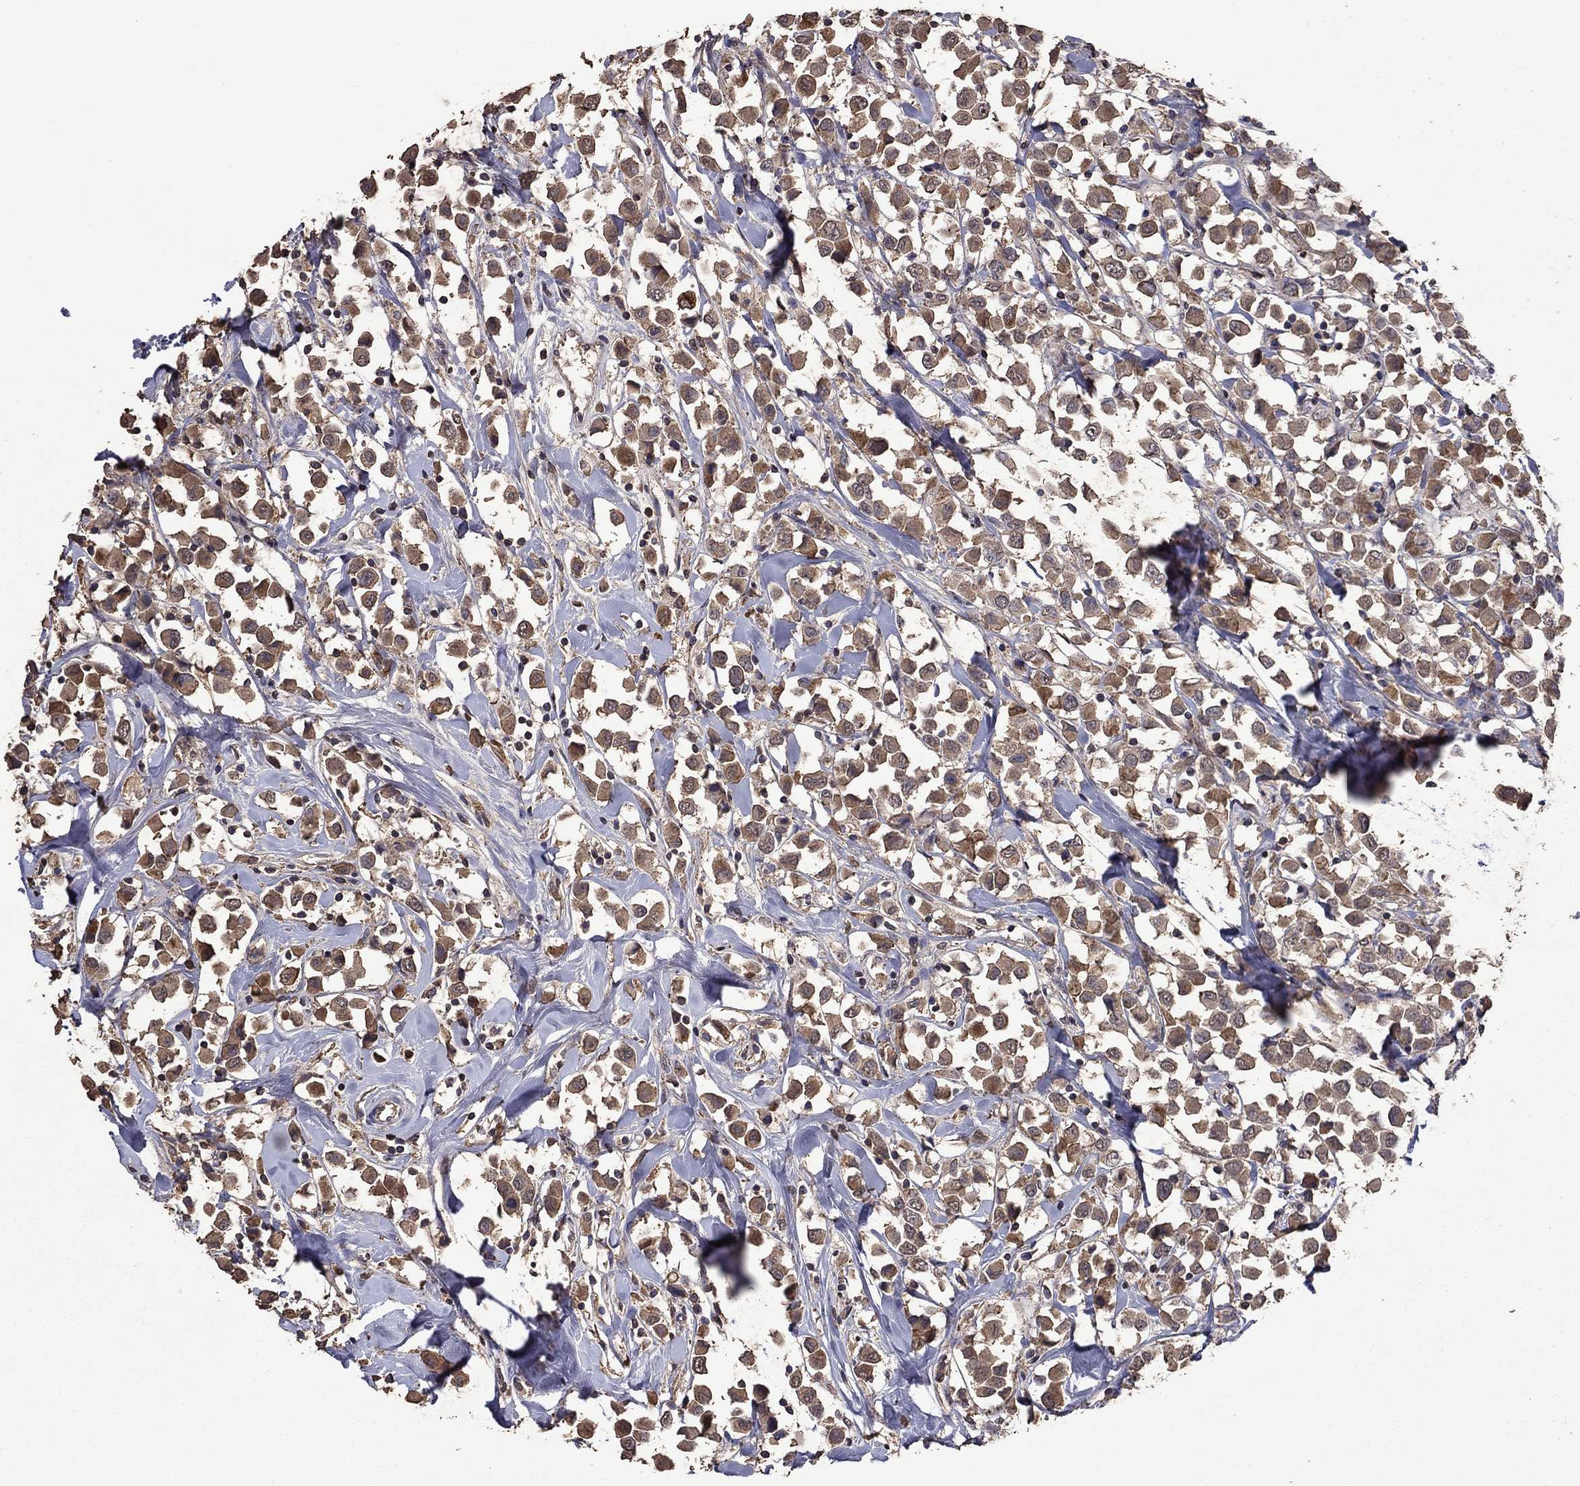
{"staining": {"intensity": "moderate", "quantity": ">75%", "location": "cytoplasmic/membranous"}, "tissue": "breast cancer", "cell_type": "Tumor cells", "image_type": "cancer", "snomed": [{"axis": "morphology", "description": "Duct carcinoma"}, {"axis": "topography", "description": "Breast"}], "caption": "Tumor cells exhibit medium levels of moderate cytoplasmic/membranous expression in approximately >75% of cells in human breast invasive ductal carcinoma.", "gene": "SERPINA5", "patient": {"sex": "female", "age": 61}}